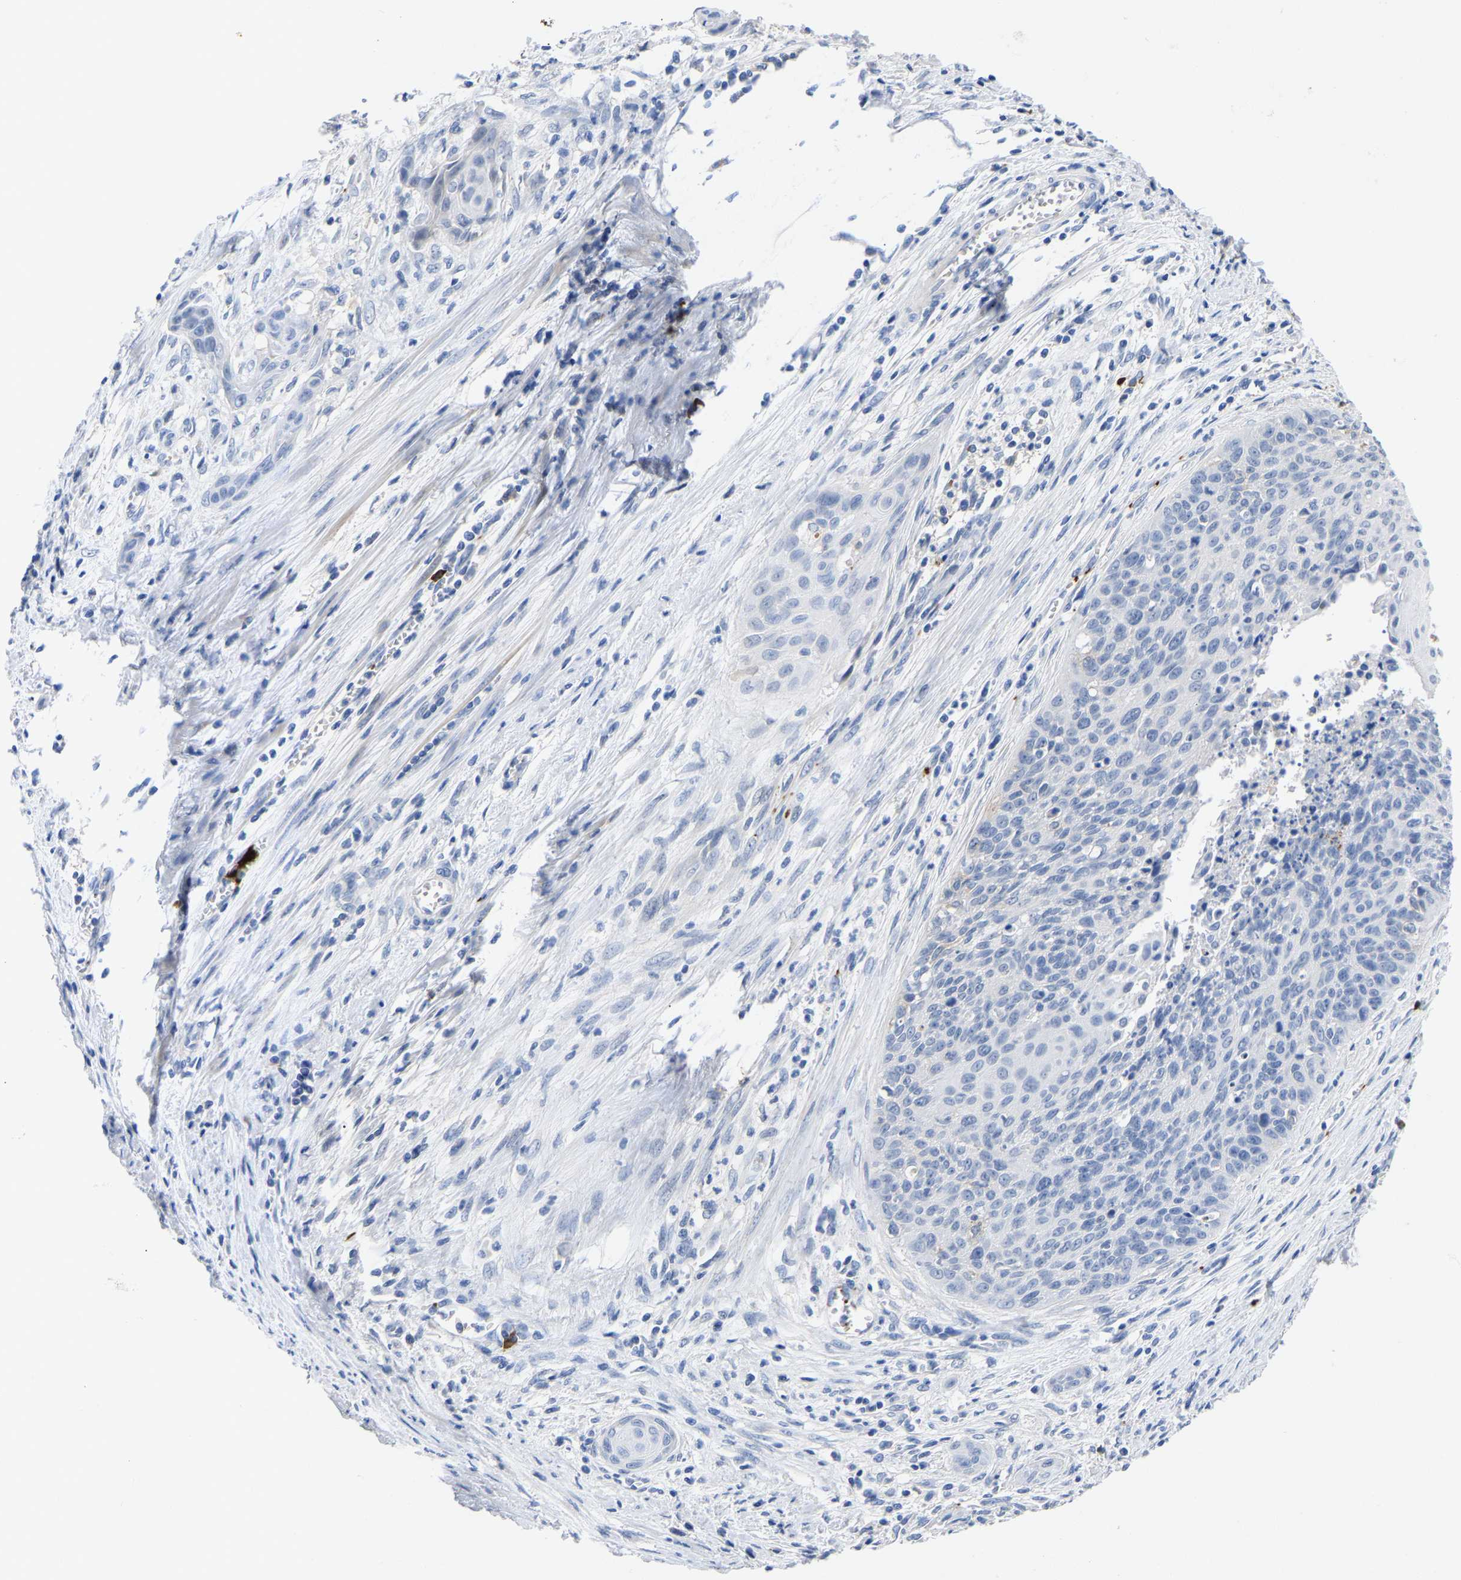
{"staining": {"intensity": "negative", "quantity": "none", "location": "none"}, "tissue": "cervical cancer", "cell_type": "Tumor cells", "image_type": "cancer", "snomed": [{"axis": "morphology", "description": "Squamous cell carcinoma, NOS"}, {"axis": "topography", "description": "Cervix"}], "caption": "Immunohistochemistry image of human cervical cancer (squamous cell carcinoma) stained for a protein (brown), which demonstrates no staining in tumor cells.", "gene": "FGF18", "patient": {"sex": "female", "age": 55}}